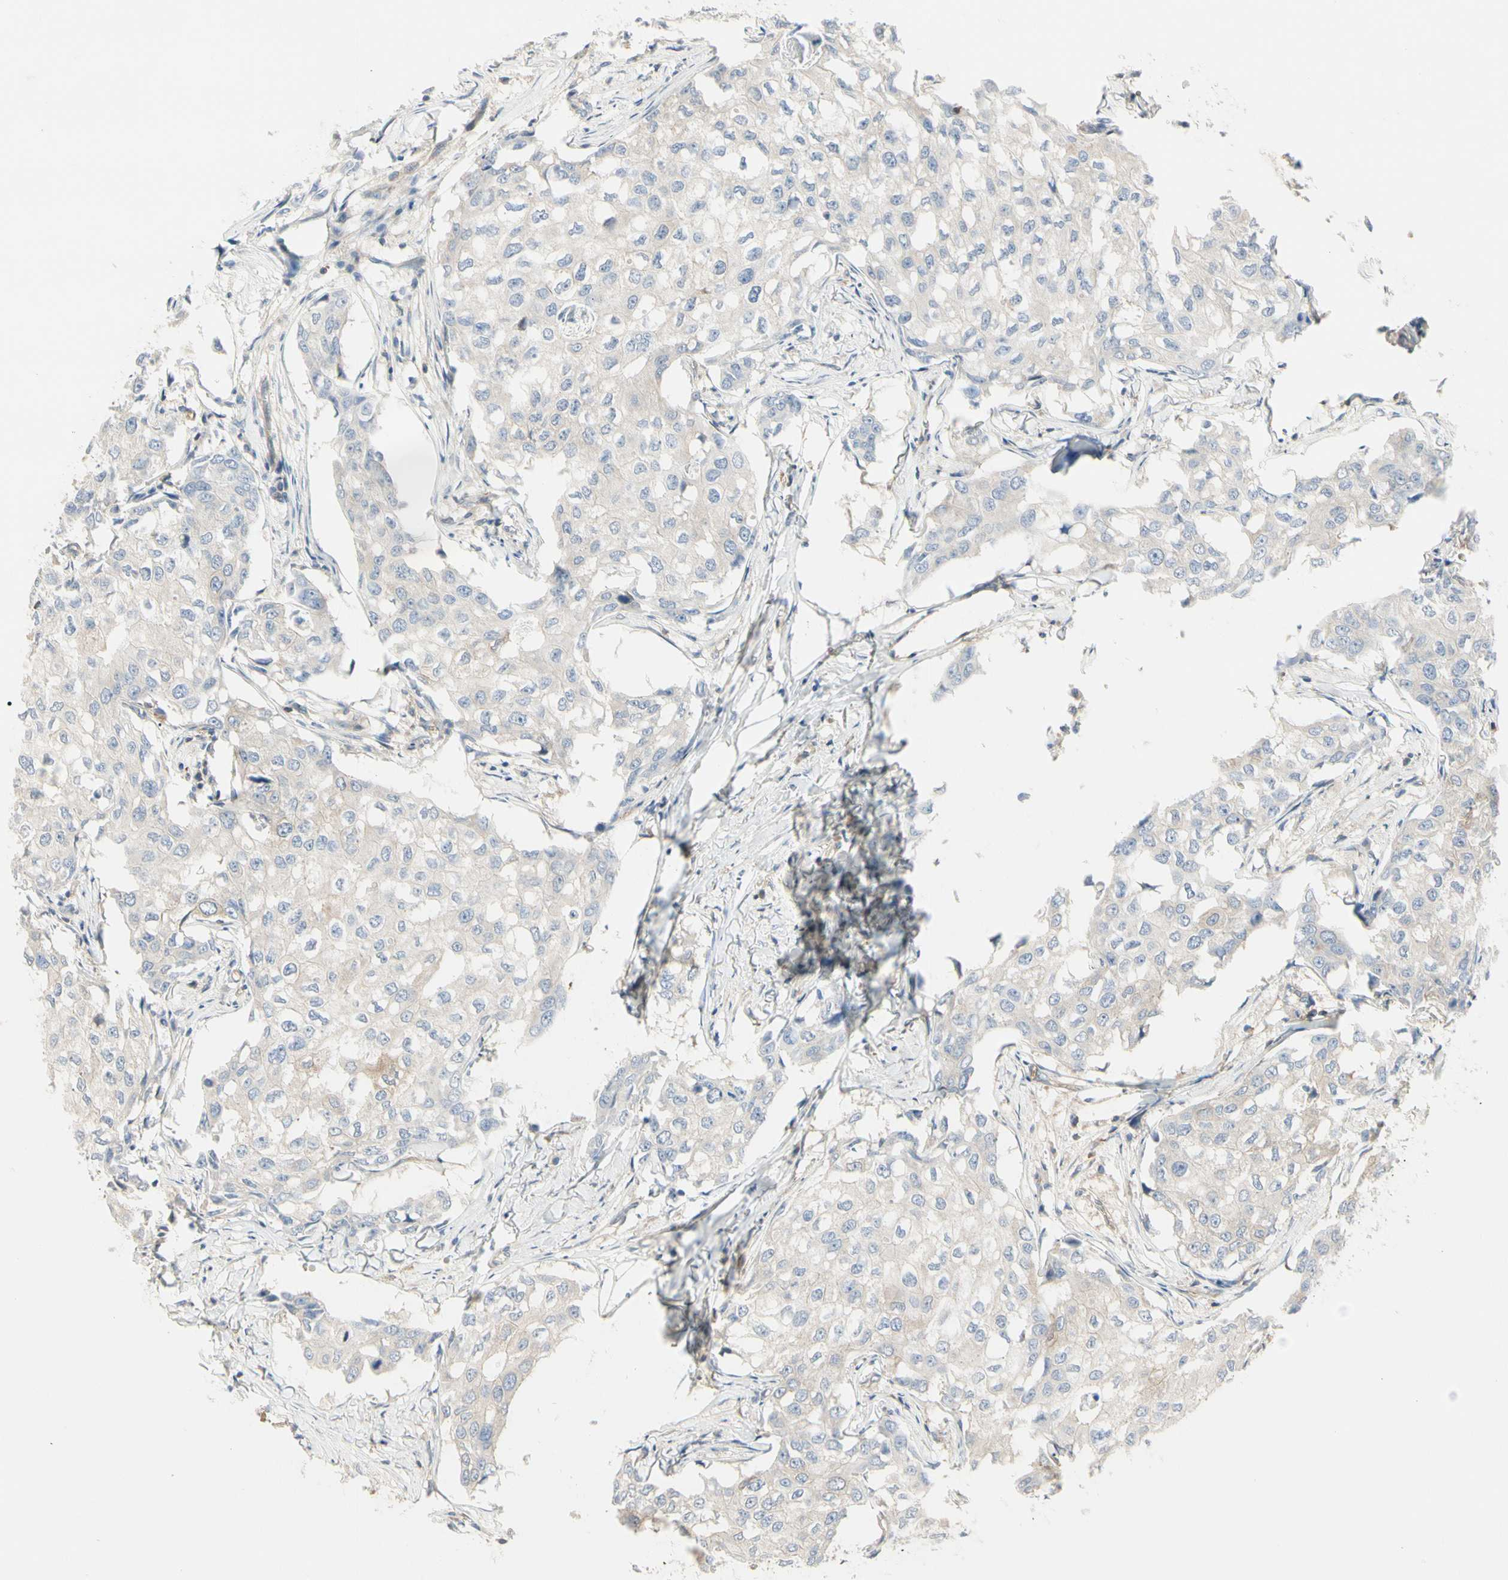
{"staining": {"intensity": "weak", "quantity": "25%-75%", "location": "cytoplasmic/membranous"}, "tissue": "breast cancer", "cell_type": "Tumor cells", "image_type": "cancer", "snomed": [{"axis": "morphology", "description": "Duct carcinoma"}, {"axis": "topography", "description": "Breast"}], "caption": "Tumor cells demonstrate weak cytoplasmic/membranous expression in approximately 25%-75% of cells in breast cancer (invasive ductal carcinoma). (brown staining indicates protein expression, while blue staining denotes nuclei).", "gene": "NFKB2", "patient": {"sex": "female", "age": 27}}